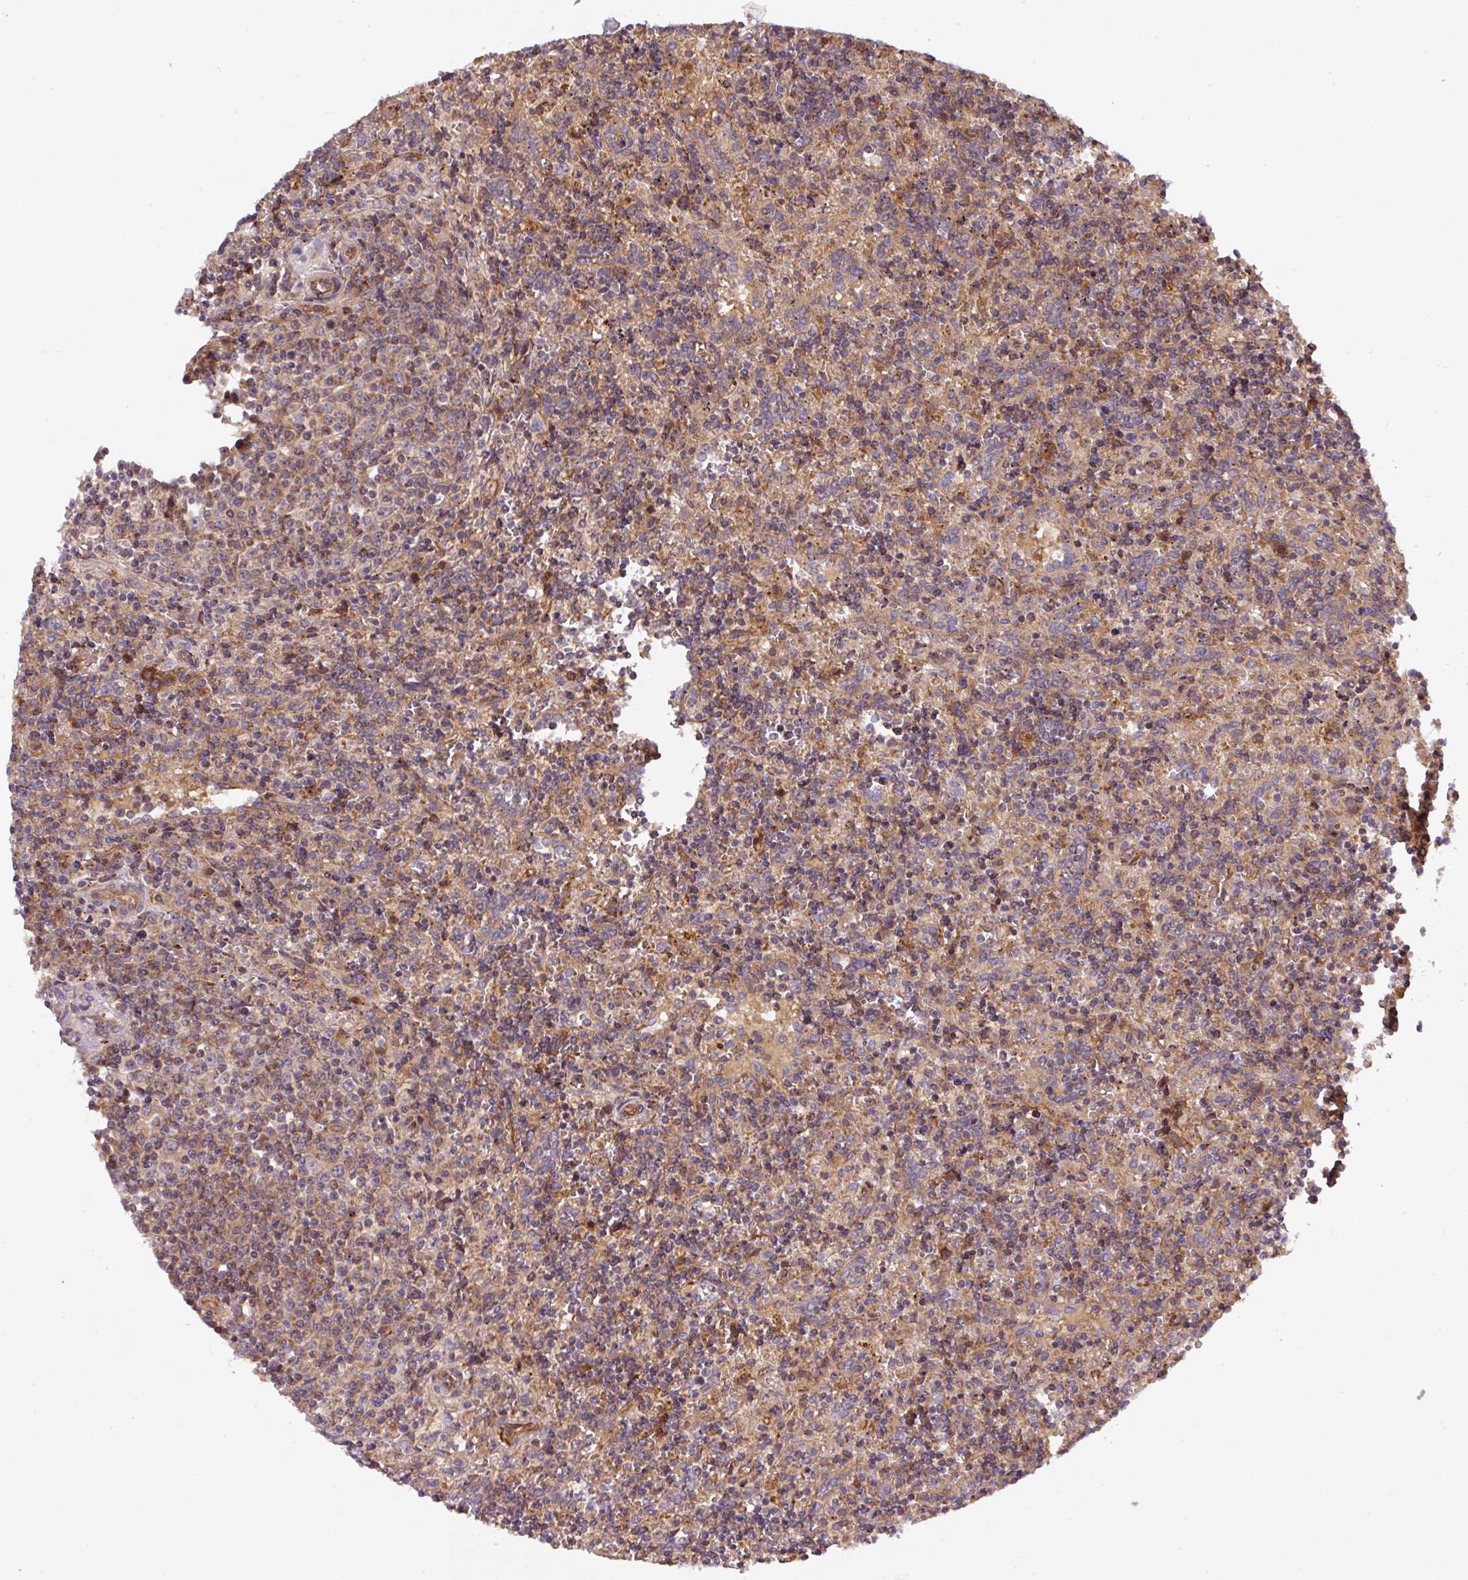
{"staining": {"intensity": "weak", "quantity": "25%-75%", "location": "cytoplasmic/membranous"}, "tissue": "lymphoma", "cell_type": "Tumor cells", "image_type": "cancer", "snomed": [{"axis": "morphology", "description": "Malignant lymphoma, non-Hodgkin's type, Low grade"}, {"axis": "topography", "description": "Spleen"}], "caption": "Immunohistochemical staining of human lymphoma reveals low levels of weak cytoplasmic/membranous protein staining in about 25%-75% of tumor cells. Using DAB (3,3'-diaminobenzidine) (brown) and hematoxylin (blue) stains, captured at high magnification using brightfield microscopy.", "gene": "APOBEC3D", "patient": {"sex": "male", "age": 67}}